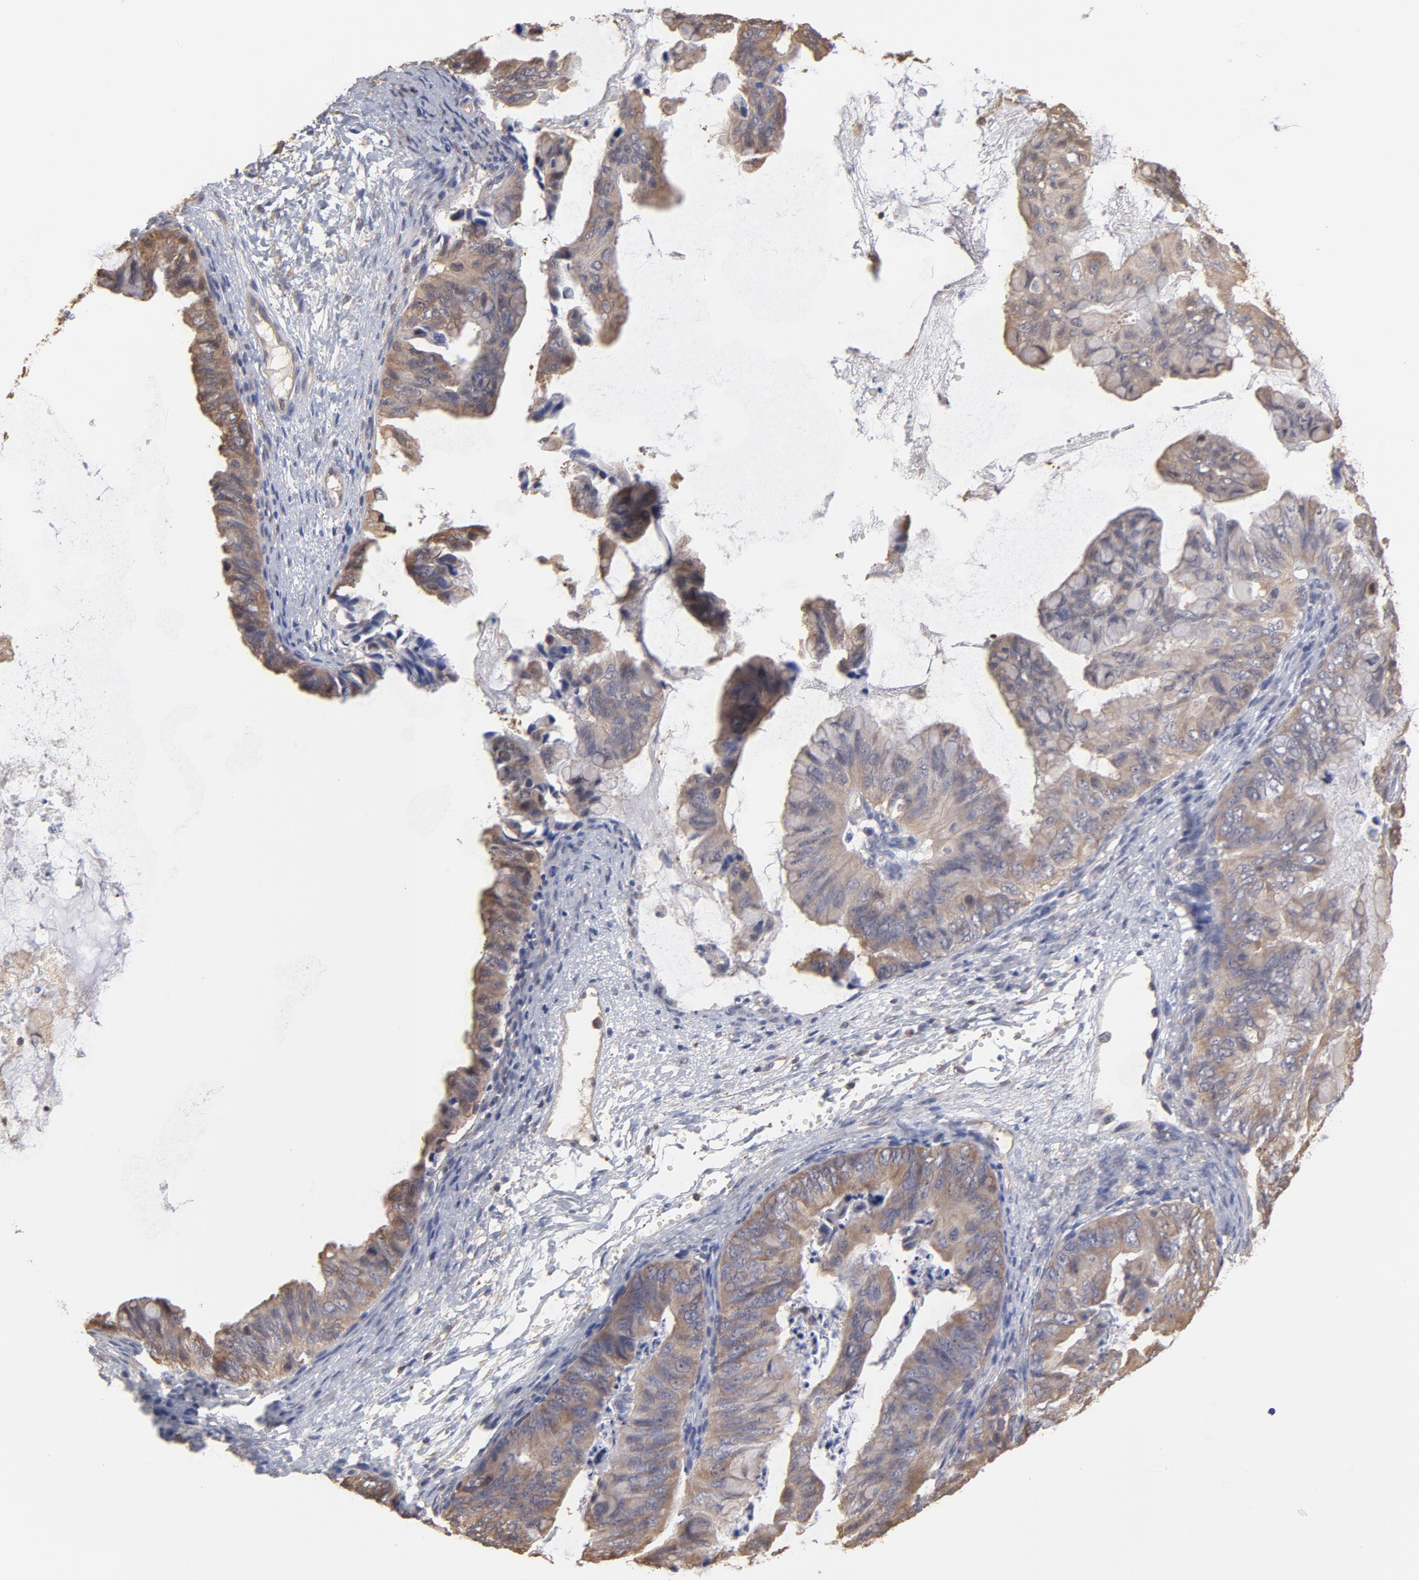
{"staining": {"intensity": "weak", "quantity": ">75%", "location": "cytoplasmic/membranous"}, "tissue": "ovarian cancer", "cell_type": "Tumor cells", "image_type": "cancer", "snomed": [{"axis": "morphology", "description": "Cystadenocarcinoma, mucinous, NOS"}, {"axis": "topography", "description": "Ovary"}], "caption": "Ovarian cancer (mucinous cystadenocarcinoma) stained with a protein marker reveals weak staining in tumor cells.", "gene": "MAP2K2", "patient": {"sex": "female", "age": 36}}